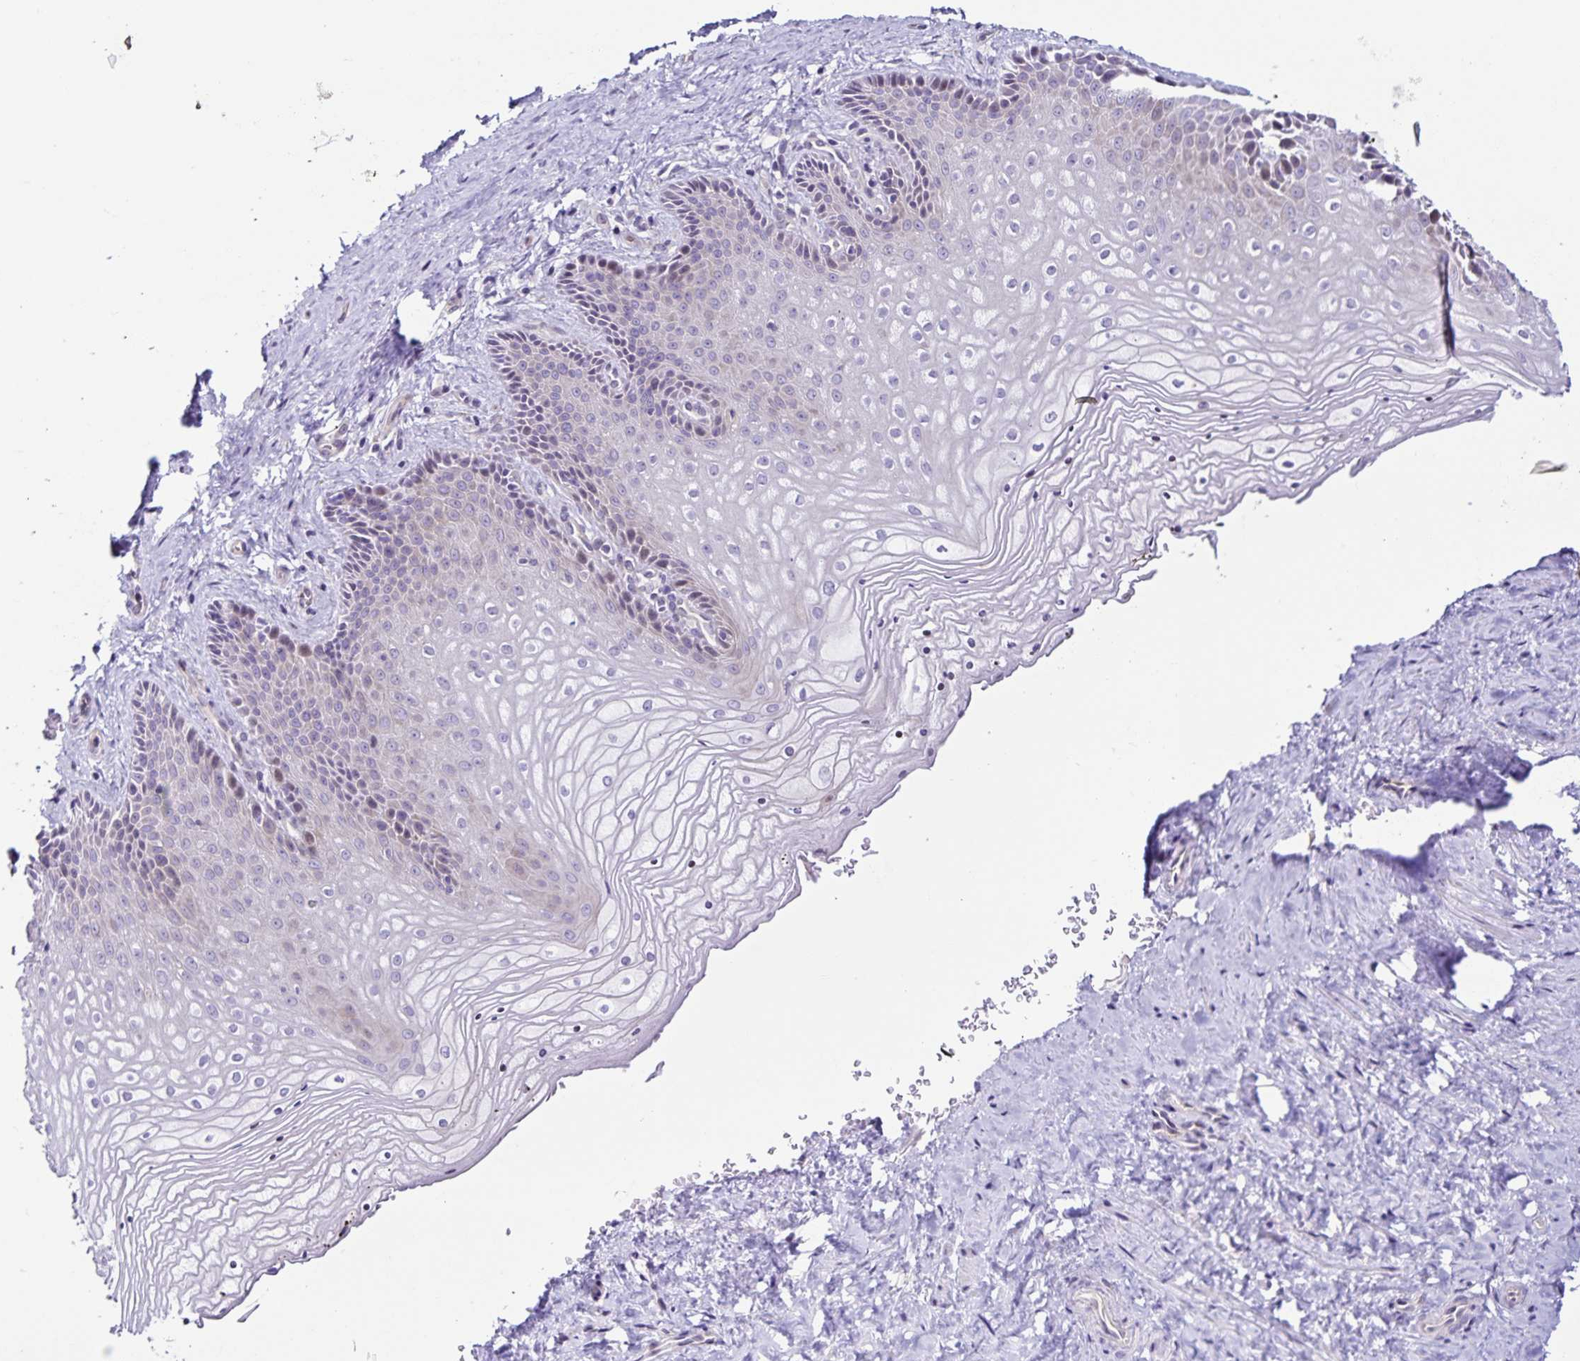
{"staining": {"intensity": "weak", "quantity": "25%-75%", "location": "nuclear"}, "tissue": "vagina", "cell_type": "Squamous epithelial cells", "image_type": "normal", "snomed": [{"axis": "morphology", "description": "Normal tissue, NOS"}, {"axis": "topography", "description": "Vagina"}], "caption": "Protein expression analysis of normal vagina exhibits weak nuclear staining in about 25%-75% of squamous epithelial cells. (Stains: DAB (3,3'-diaminobenzidine) in brown, nuclei in blue, Microscopy: brightfield microscopy at high magnification).", "gene": "RNFT2", "patient": {"sex": "female", "age": 45}}